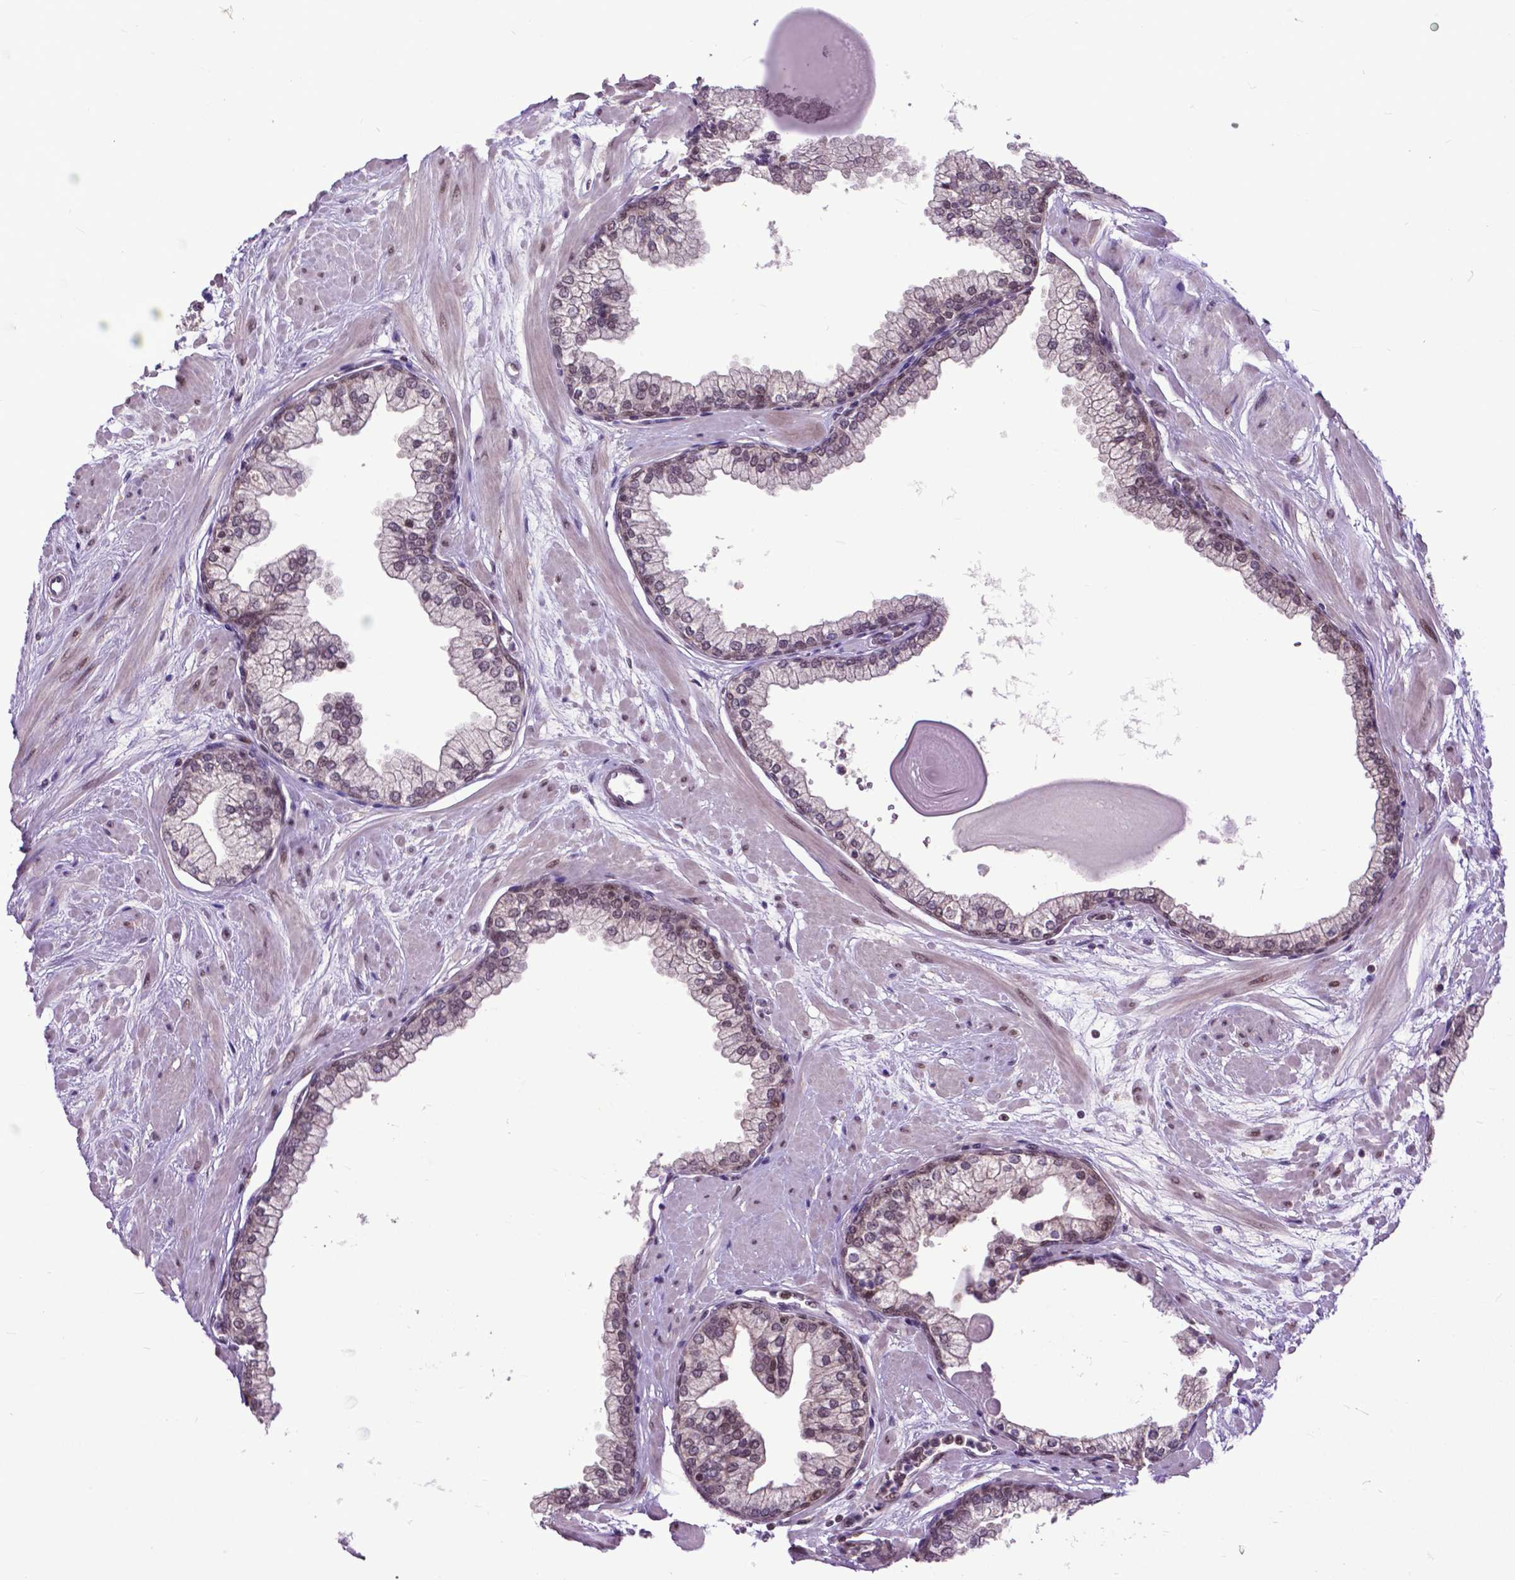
{"staining": {"intensity": "moderate", "quantity": "25%-75%", "location": "nuclear"}, "tissue": "prostate", "cell_type": "Glandular cells", "image_type": "normal", "snomed": [{"axis": "morphology", "description": "Normal tissue, NOS"}, {"axis": "topography", "description": "Prostate"}, {"axis": "topography", "description": "Peripheral nerve tissue"}], "caption": "A high-resolution micrograph shows immunohistochemistry staining of normal prostate, which demonstrates moderate nuclear expression in about 25%-75% of glandular cells. (Brightfield microscopy of DAB IHC at high magnification).", "gene": "FAF1", "patient": {"sex": "male", "age": 61}}